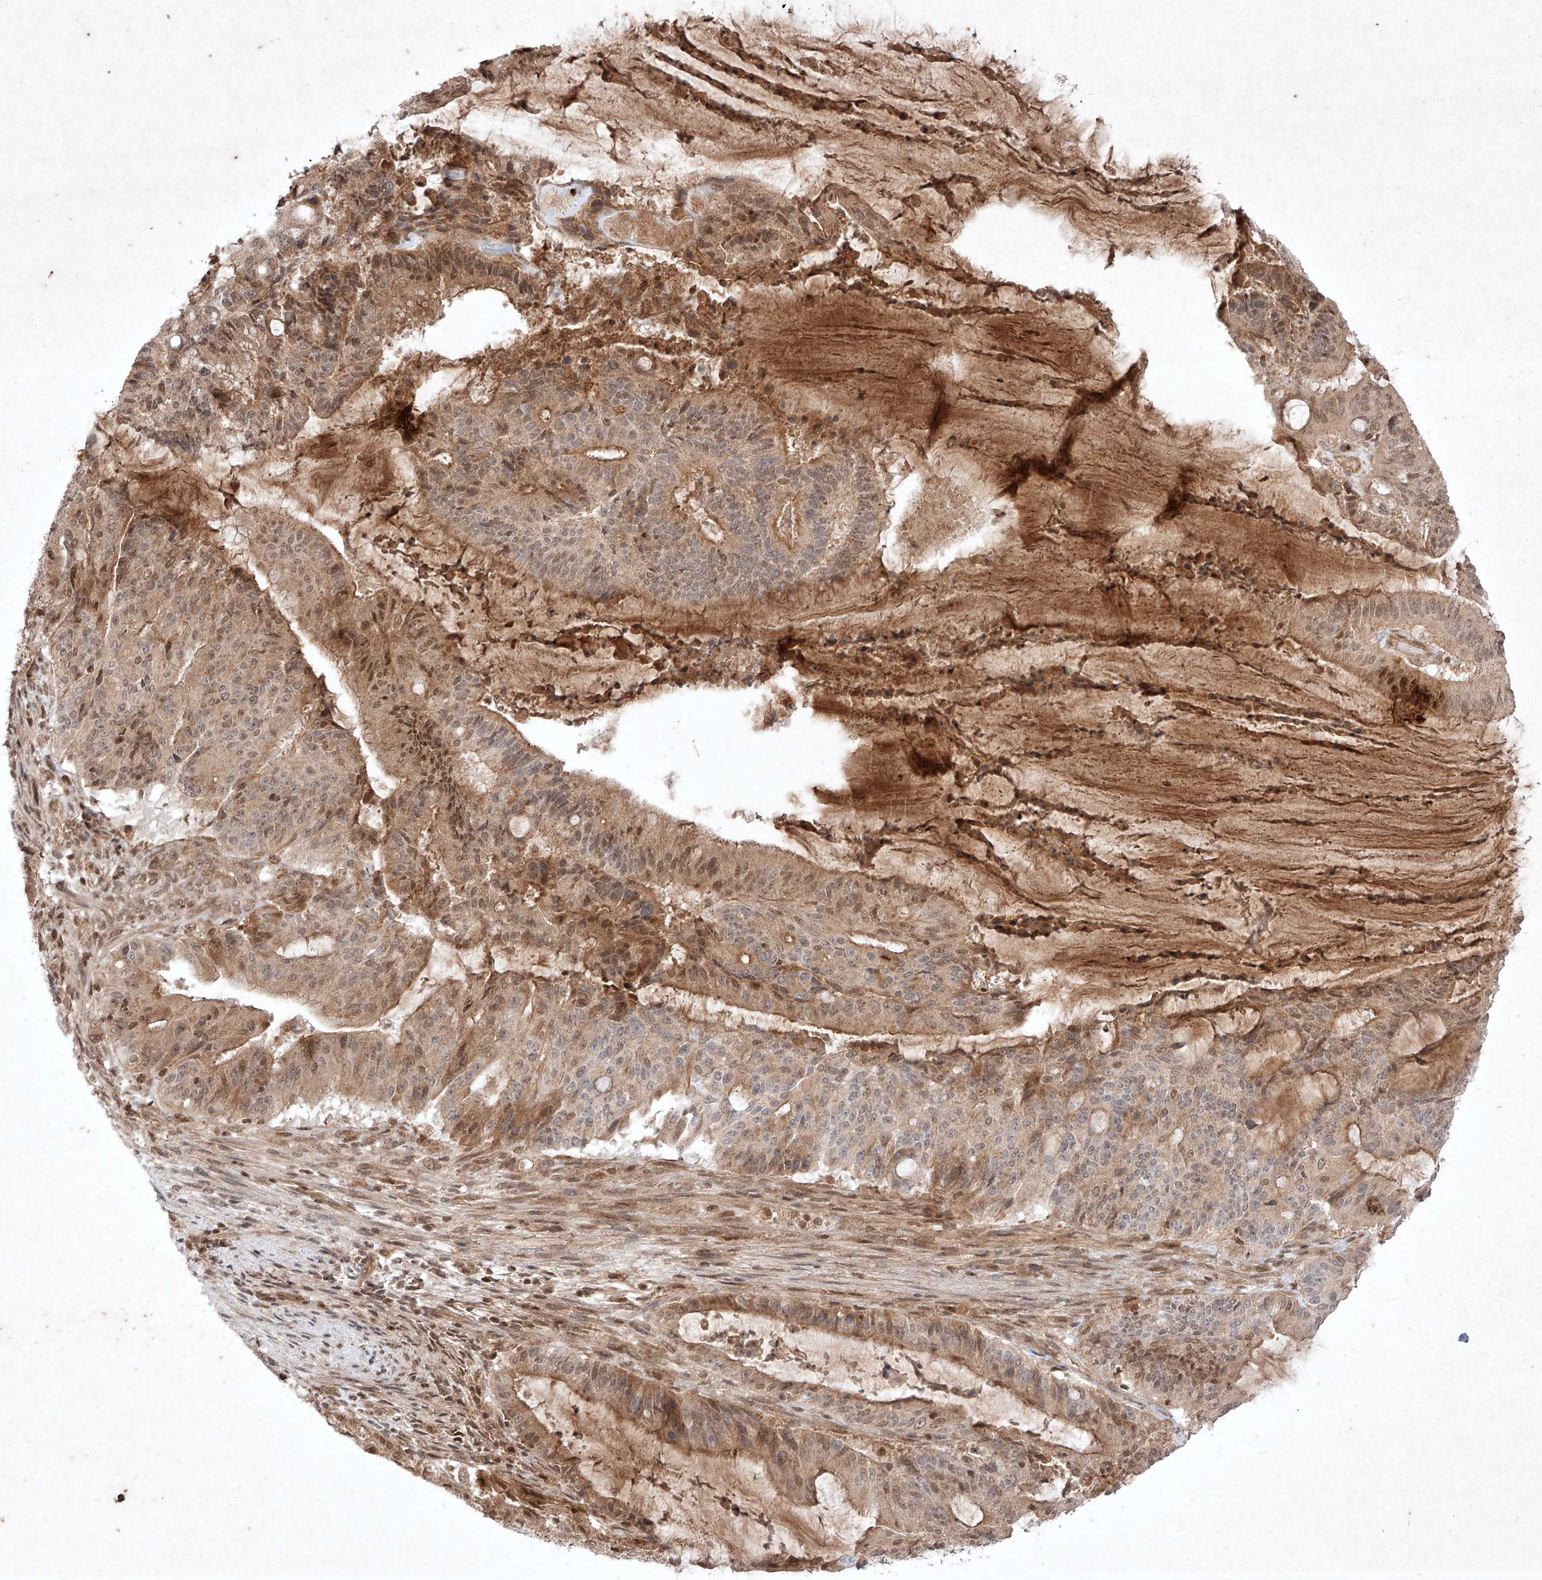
{"staining": {"intensity": "moderate", "quantity": "25%-75%", "location": "cytoplasmic/membranous,nuclear"}, "tissue": "liver cancer", "cell_type": "Tumor cells", "image_type": "cancer", "snomed": [{"axis": "morphology", "description": "Normal tissue, NOS"}, {"axis": "morphology", "description": "Cholangiocarcinoma"}, {"axis": "topography", "description": "Liver"}, {"axis": "topography", "description": "Peripheral nerve tissue"}], "caption": "Liver cholangiocarcinoma stained with a brown dye exhibits moderate cytoplasmic/membranous and nuclear positive staining in approximately 25%-75% of tumor cells.", "gene": "RNF31", "patient": {"sex": "female", "age": 73}}